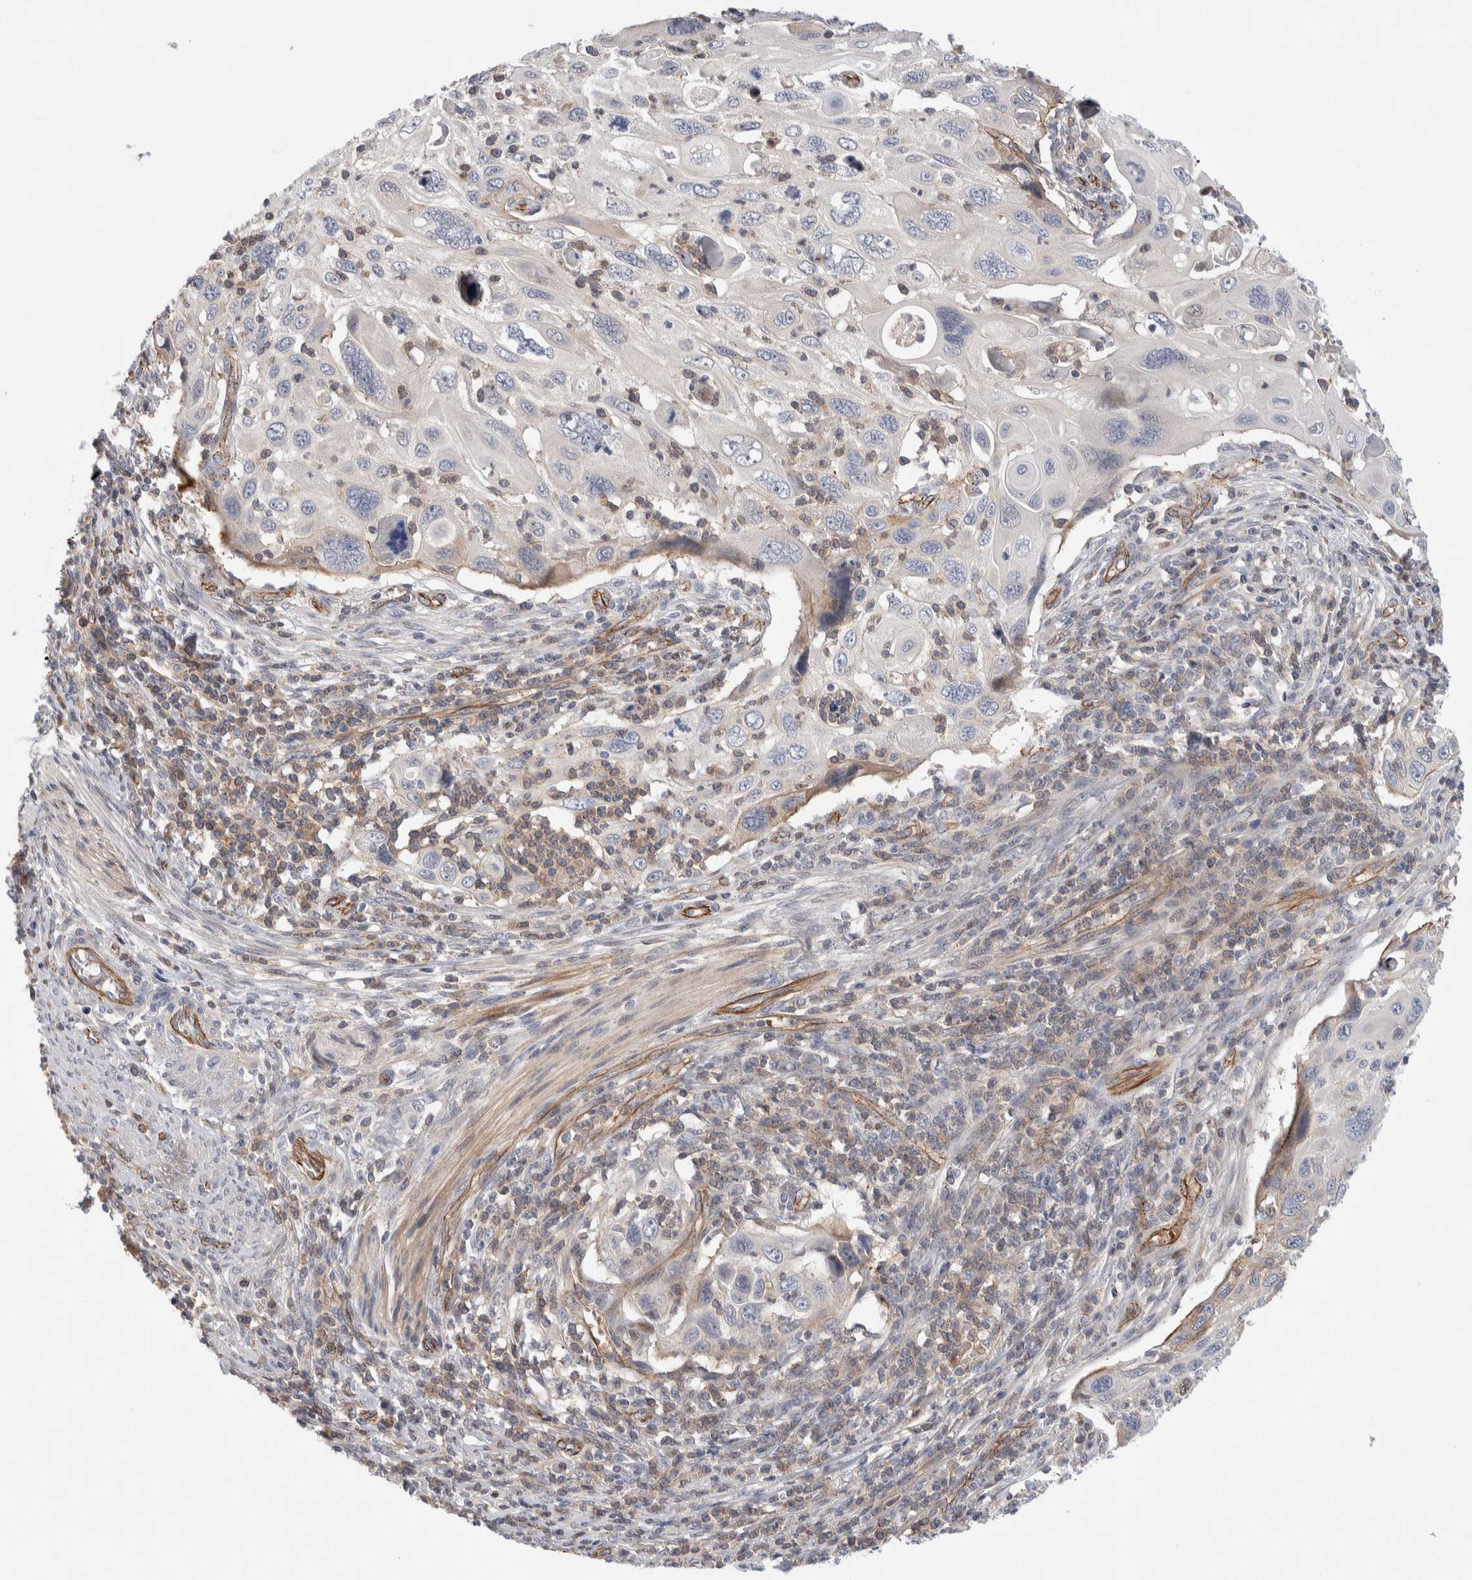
{"staining": {"intensity": "weak", "quantity": "<25%", "location": "cytoplasmic/membranous"}, "tissue": "cervical cancer", "cell_type": "Tumor cells", "image_type": "cancer", "snomed": [{"axis": "morphology", "description": "Squamous cell carcinoma, NOS"}, {"axis": "topography", "description": "Cervix"}], "caption": "The IHC micrograph has no significant staining in tumor cells of cervical cancer tissue.", "gene": "ZNF862", "patient": {"sex": "female", "age": 70}}